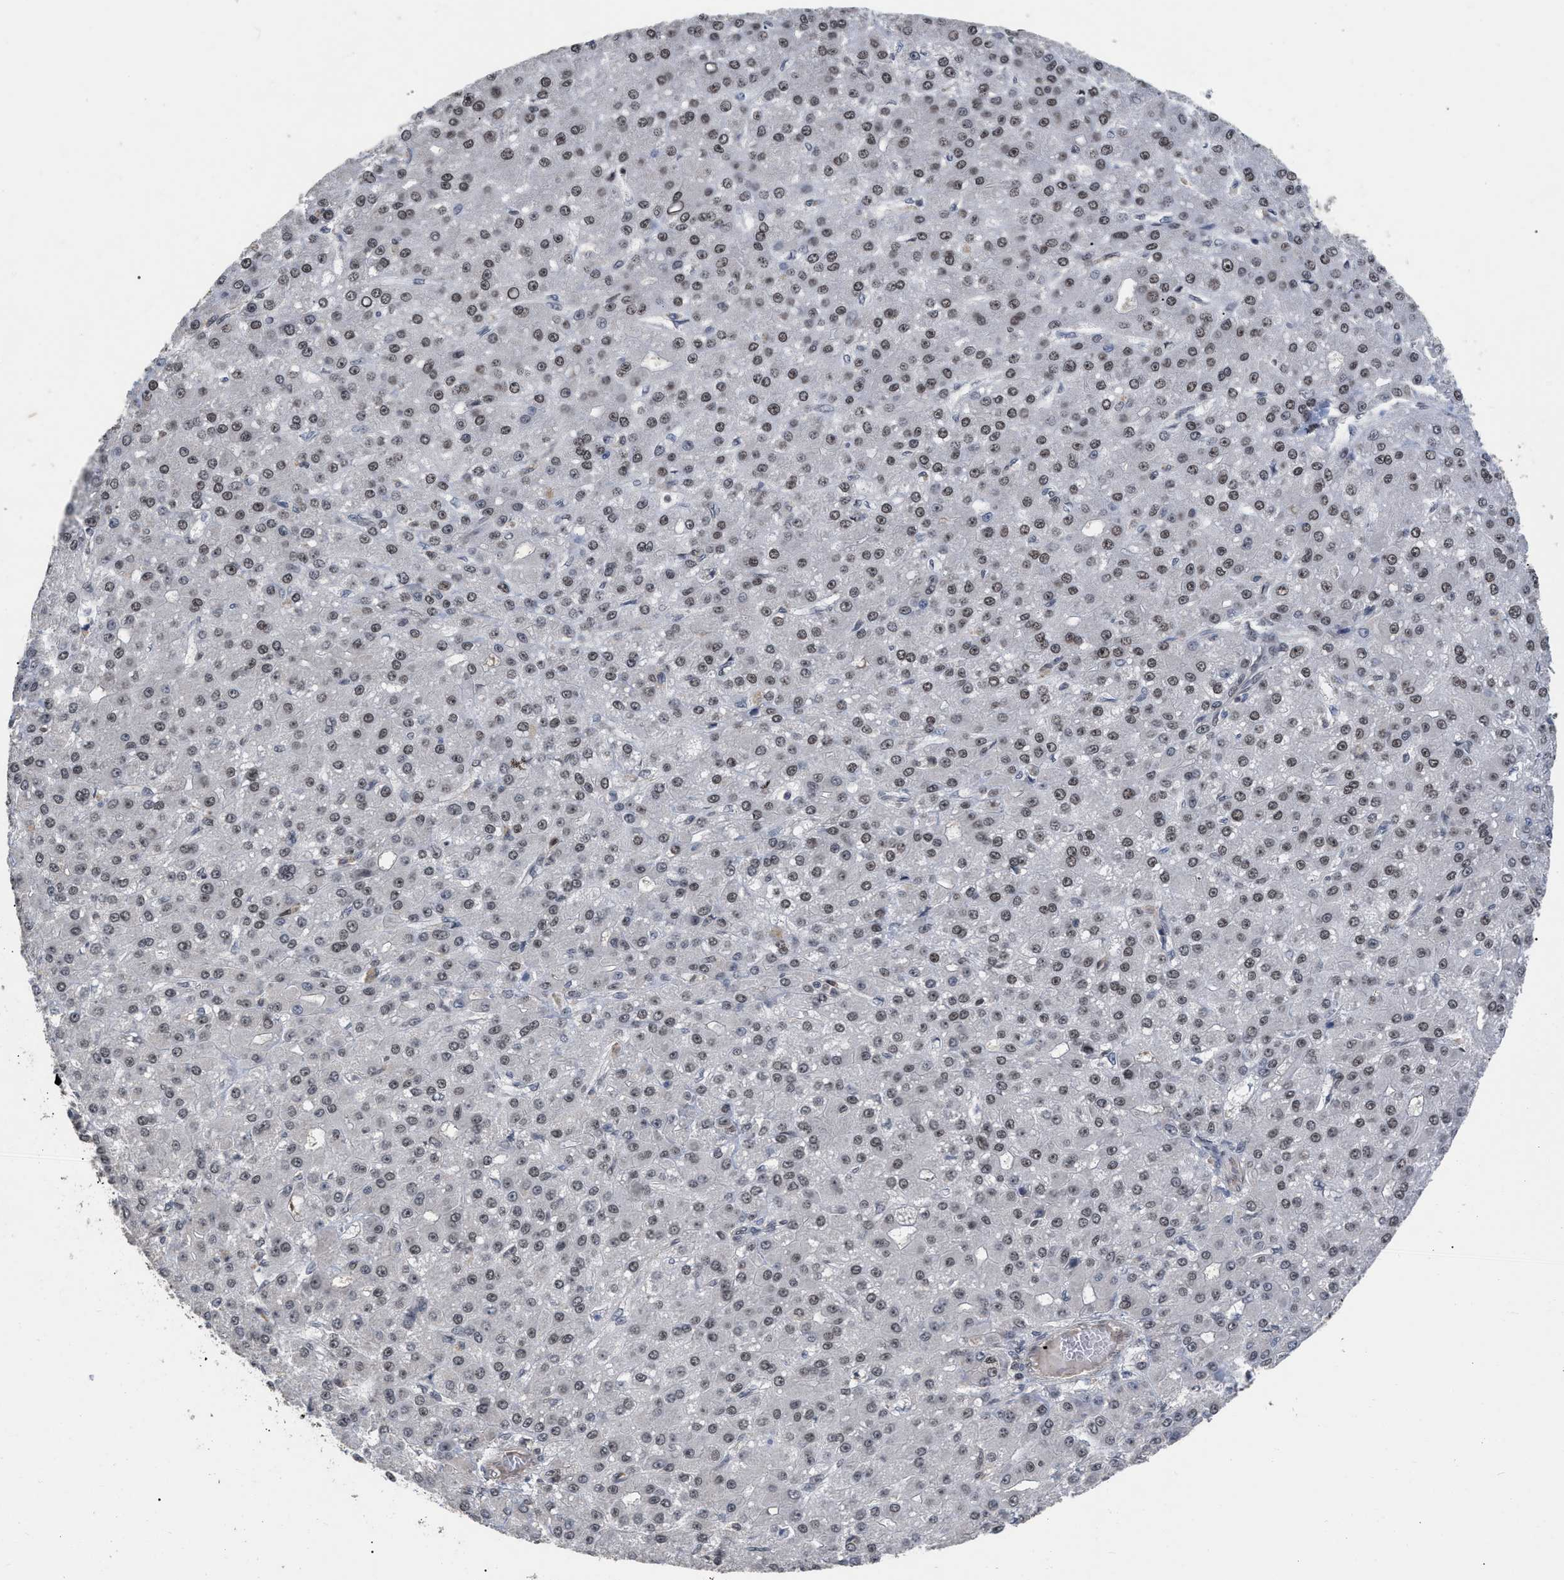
{"staining": {"intensity": "weak", "quantity": ">75%", "location": "nuclear"}, "tissue": "liver cancer", "cell_type": "Tumor cells", "image_type": "cancer", "snomed": [{"axis": "morphology", "description": "Carcinoma, Hepatocellular, NOS"}, {"axis": "topography", "description": "Liver"}], "caption": "Protein expression analysis of human liver cancer reveals weak nuclear staining in approximately >75% of tumor cells.", "gene": "JAZF1", "patient": {"sex": "male", "age": 67}}